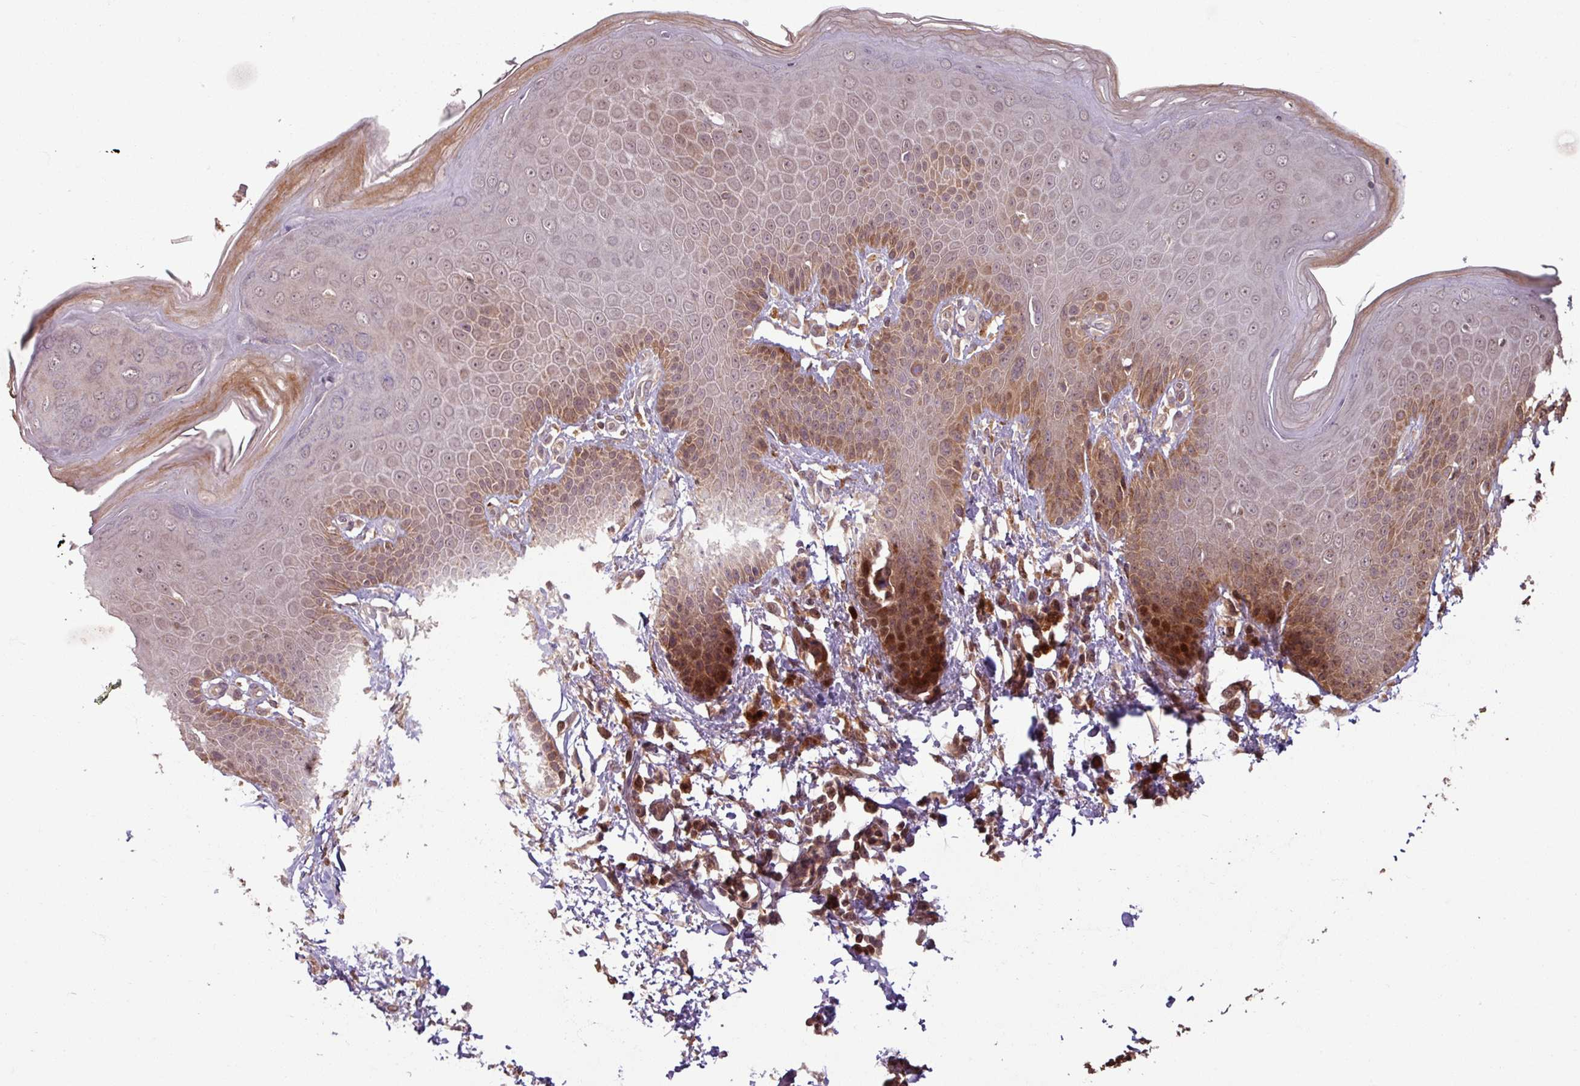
{"staining": {"intensity": "moderate", "quantity": "25%-75%", "location": "cytoplasmic/membranous,nuclear"}, "tissue": "skin", "cell_type": "Epidermal cells", "image_type": "normal", "snomed": [{"axis": "morphology", "description": "Normal tissue, NOS"}, {"axis": "topography", "description": "Peripheral nerve tissue"}], "caption": "DAB (3,3'-diaminobenzidine) immunohistochemical staining of benign skin shows moderate cytoplasmic/membranous,nuclear protein positivity in approximately 25%-75% of epidermal cells.", "gene": "OR6B1", "patient": {"sex": "male", "age": 51}}